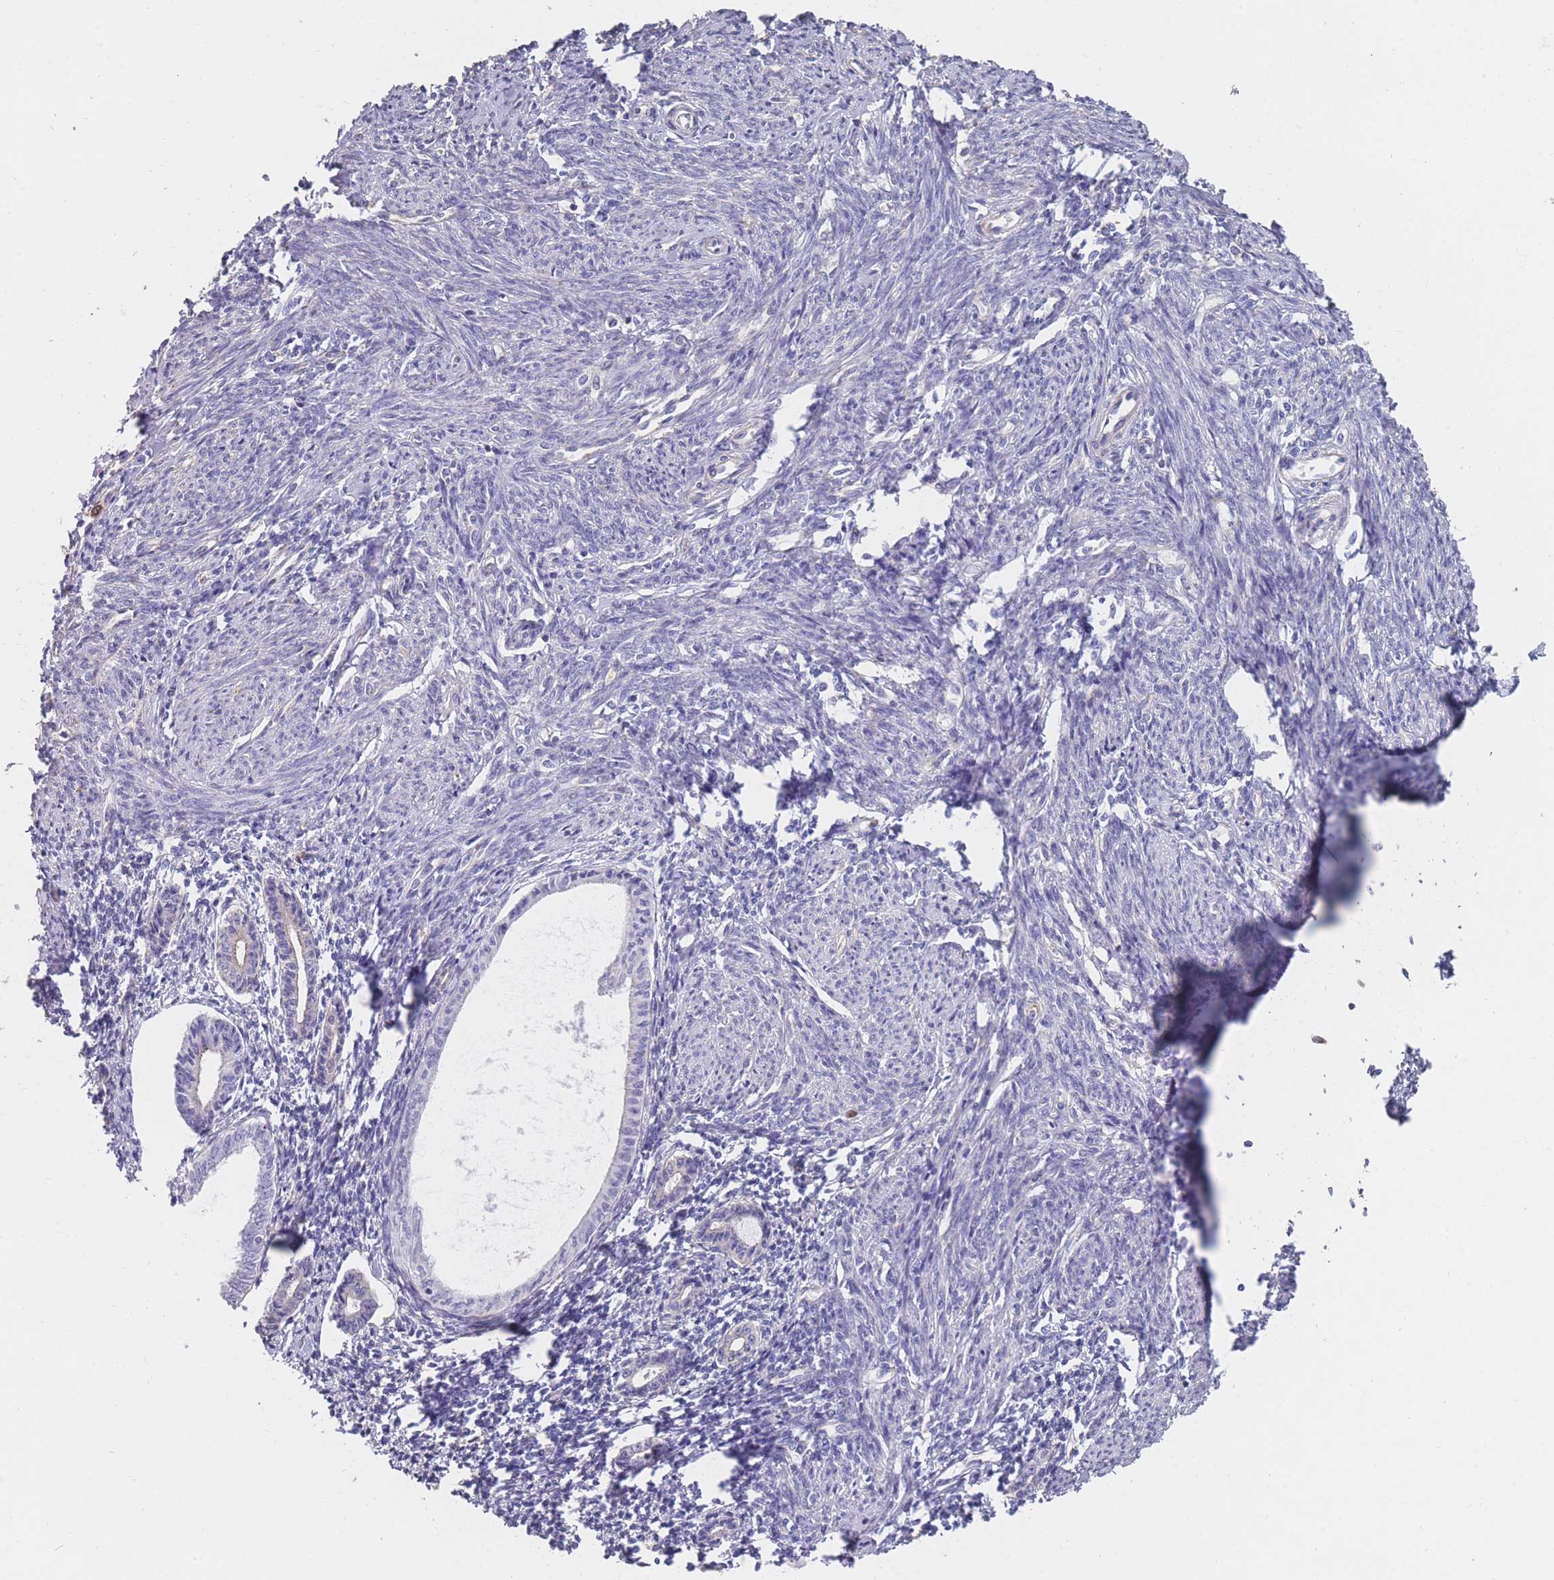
{"staining": {"intensity": "negative", "quantity": "none", "location": "none"}, "tissue": "endometrium", "cell_type": "Cells in endometrial stroma", "image_type": "normal", "snomed": [{"axis": "morphology", "description": "Normal tissue, NOS"}, {"axis": "topography", "description": "Endometrium"}], "caption": "Endometrium stained for a protein using IHC reveals no positivity cells in endometrial stroma.", "gene": "CLEC12A", "patient": {"sex": "female", "age": 63}}